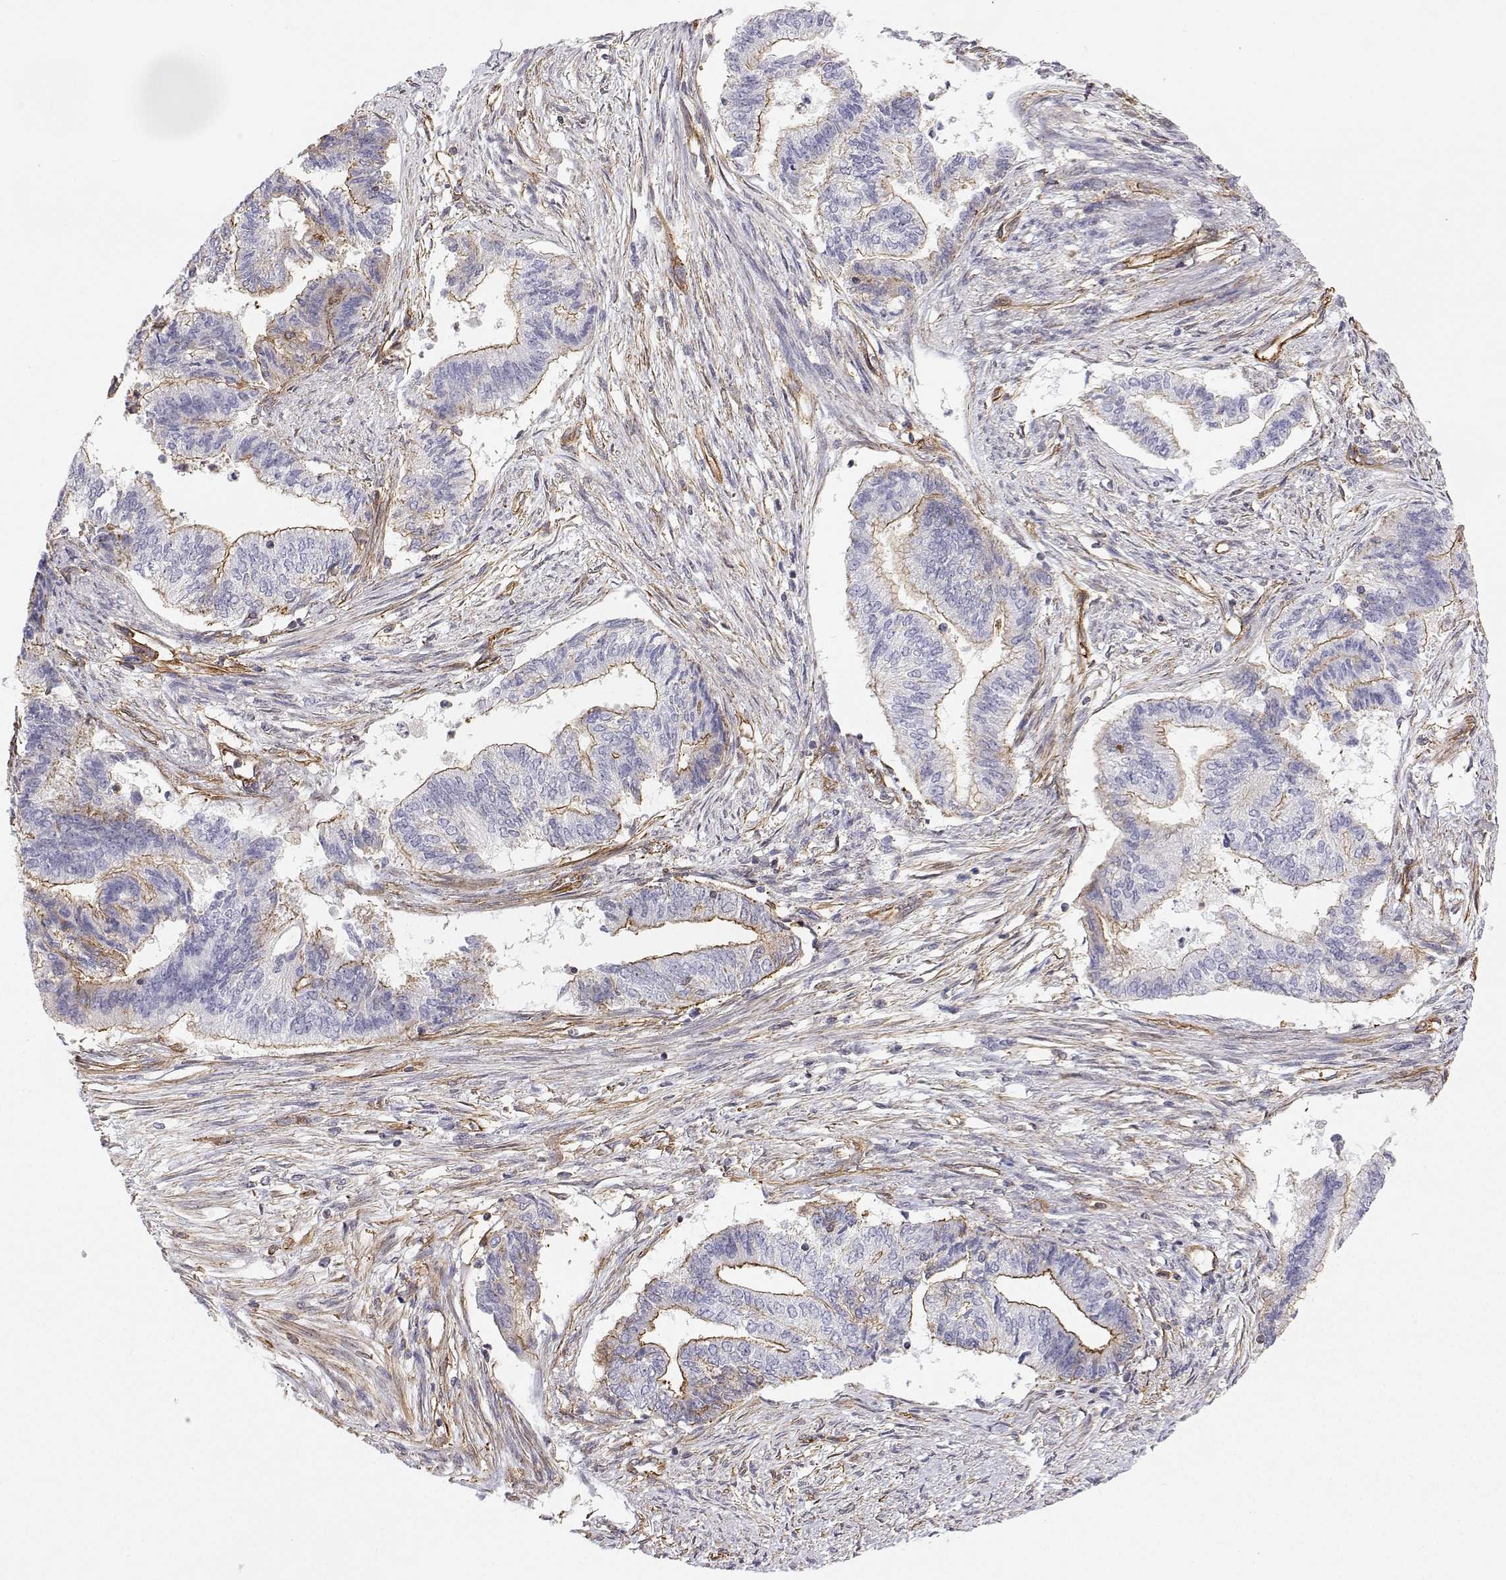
{"staining": {"intensity": "moderate", "quantity": "<25%", "location": "cytoplasmic/membranous"}, "tissue": "endometrial cancer", "cell_type": "Tumor cells", "image_type": "cancer", "snomed": [{"axis": "morphology", "description": "Adenocarcinoma, NOS"}, {"axis": "topography", "description": "Endometrium"}], "caption": "Protein staining by immunohistochemistry (IHC) shows moderate cytoplasmic/membranous positivity in approximately <25% of tumor cells in endometrial cancer (adenocarcinoma).", "gene": "MYH9", "patient": {"sex": "female", "age": 65}}